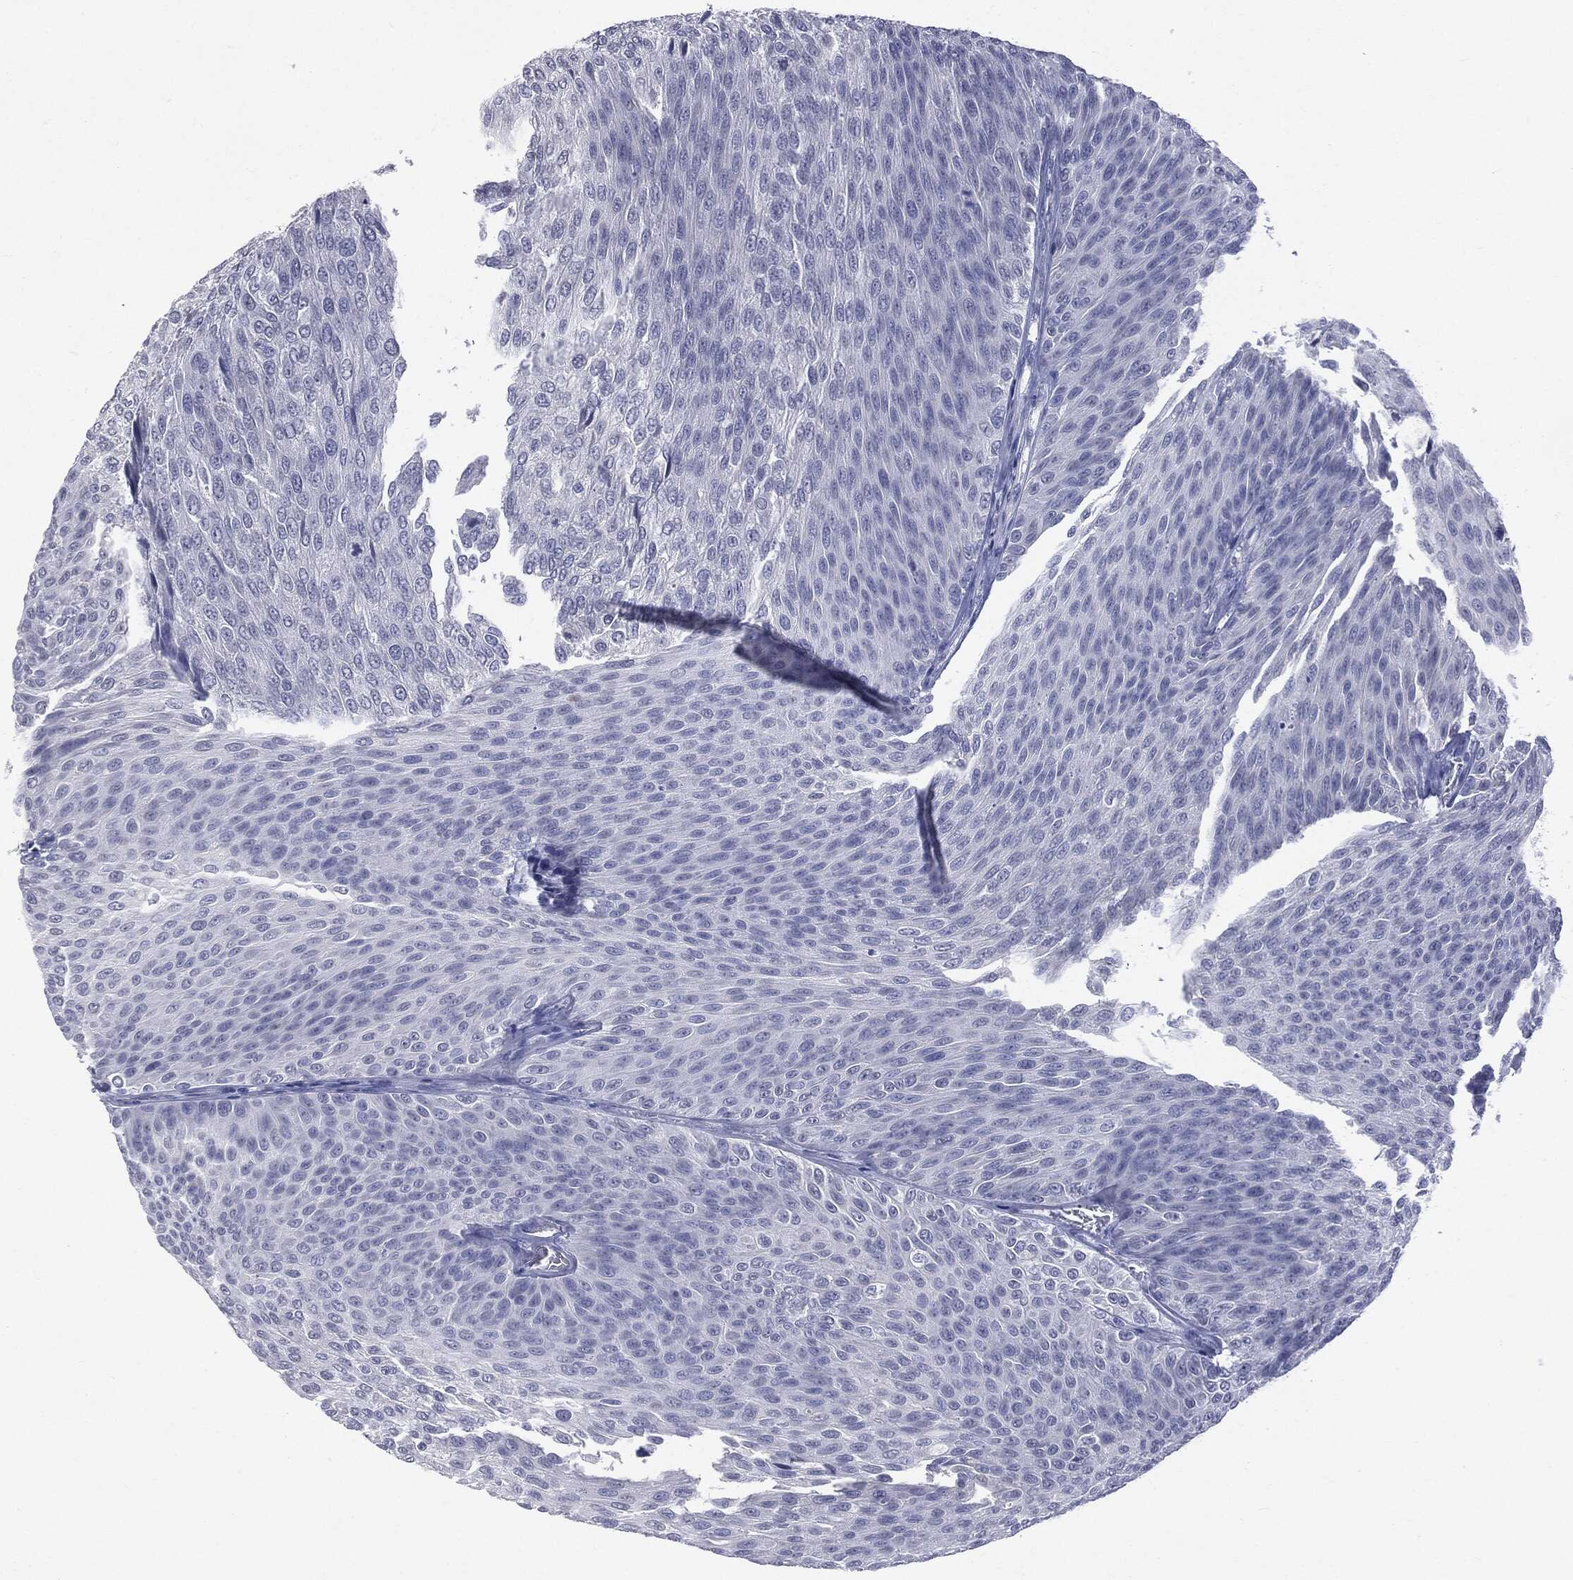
{"staining": {"intensity": "negative", "quantity": "none", "location": "none"}, "tissue": "urothelial cancer", "cell_type": "Tumor cells", "image_type": "cancer", "snomed": [{"axis": "morphology", "description": "Urothelial carcinoma, Low grade"}, {"axis": "topography", "description": "Ureter, NOS"}, {"axis": "topography", "description": "Urinary bladder"}], "caption": "Tumor cells are negative for brown protein staining in low-grade urothelial carcinoma. (Immunohistochemistry, brightfield microscopy, high magnification).", "gene": "TSHB", "patient": {"sex": "male", "age": 78}}